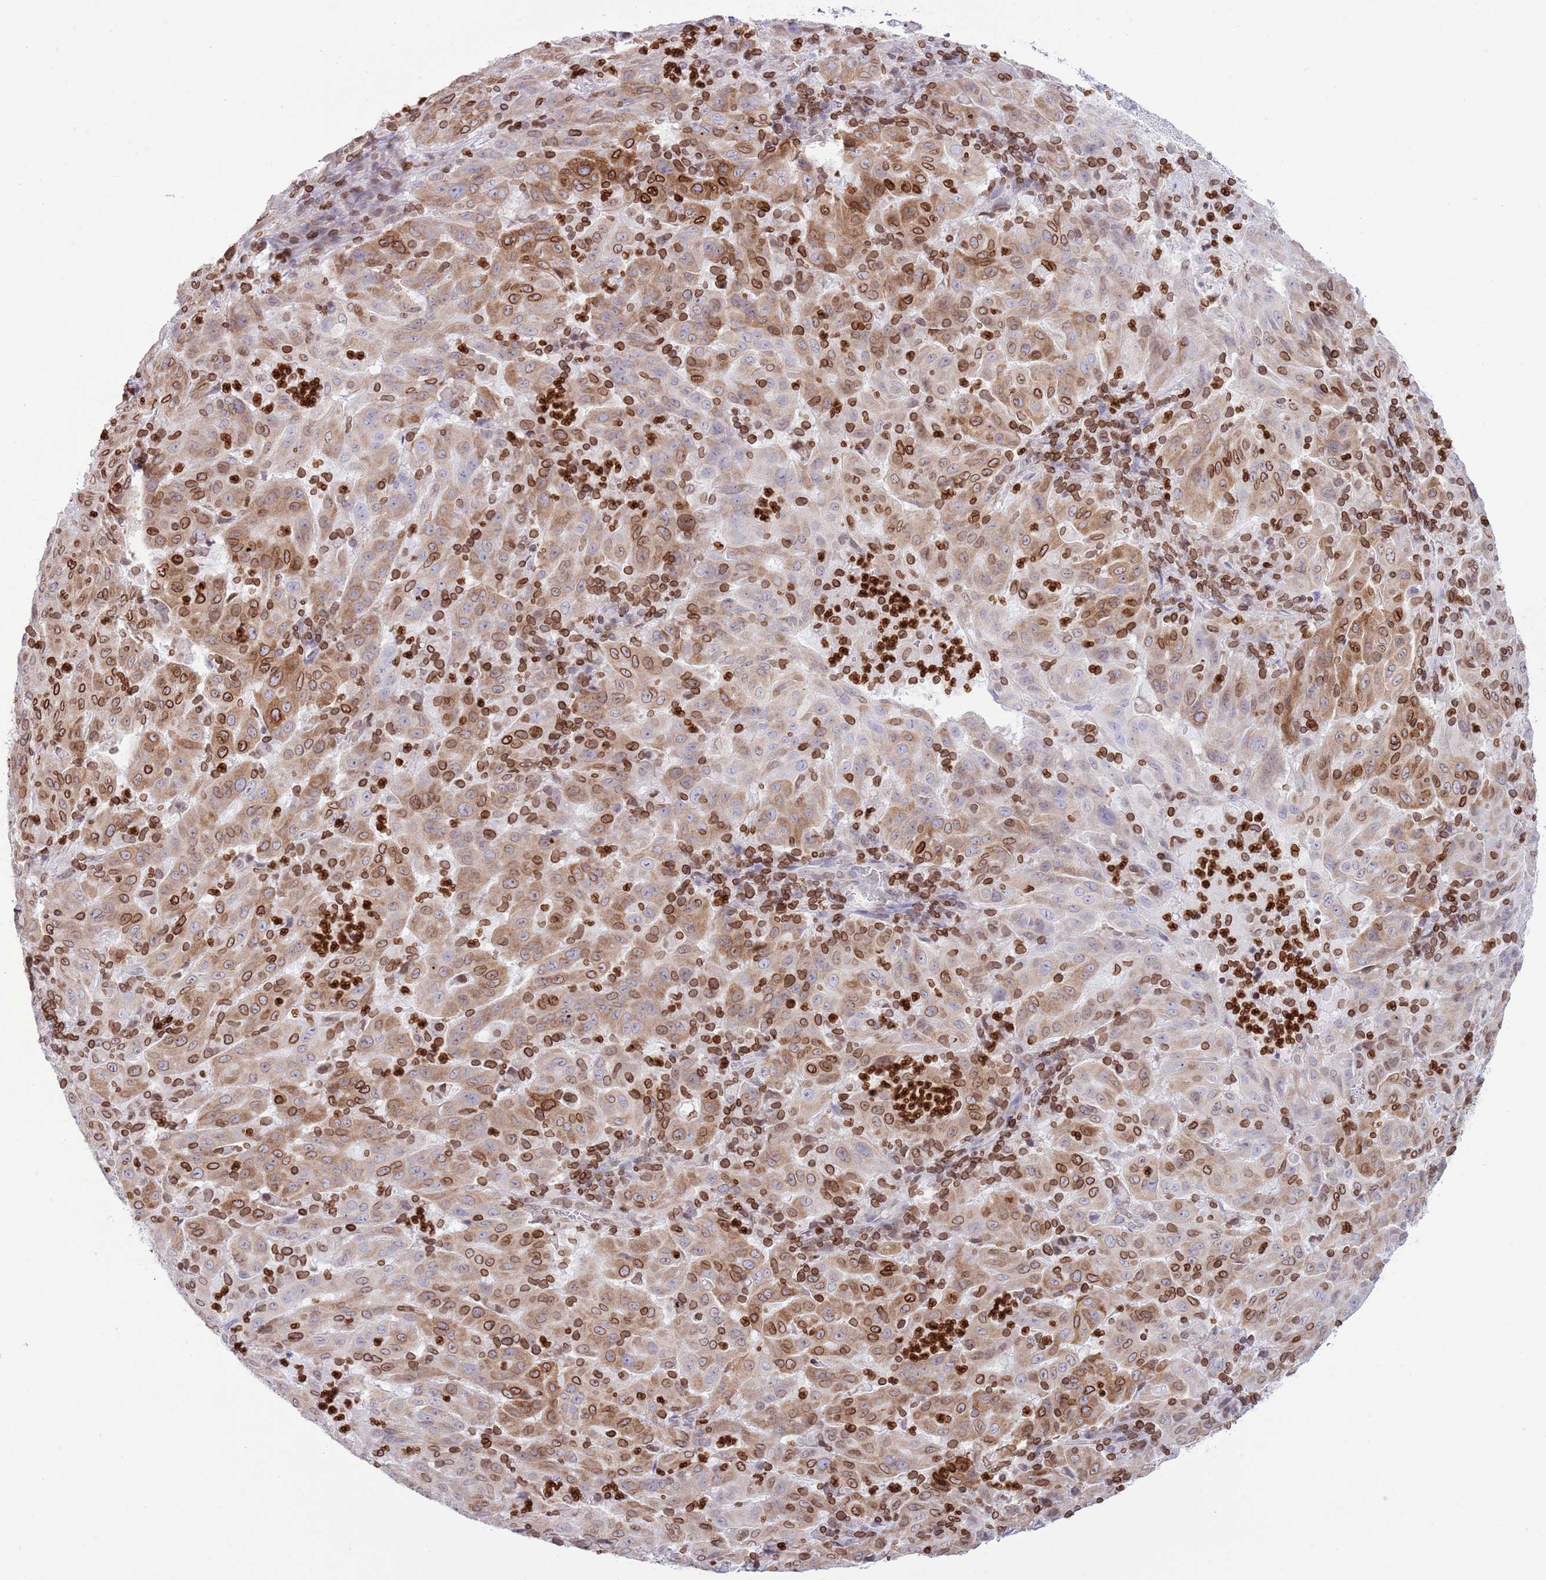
{"staining": {"intensity": "strong", "quantity": "25%-75%", "location": "cytoplasmic/membranous,nuclear"}, "tissue": "pancreatic cancer", "cell_type": "Tumor cells", "image_type": "cancer", "snomed": [{"axis": "morphology", "description": "Adenocarcinoma, NOS"}, {"axis": "topography", "description": "Pancreas"}], "caption": "Tumor cells reveal high levels of strong cytoplasmic/membranous and nuclear positivity in approximately 25%-75% of cells in pancreatic cancer.", "gene": "LBR", "patient": {"sex": "male", "age": 63}}